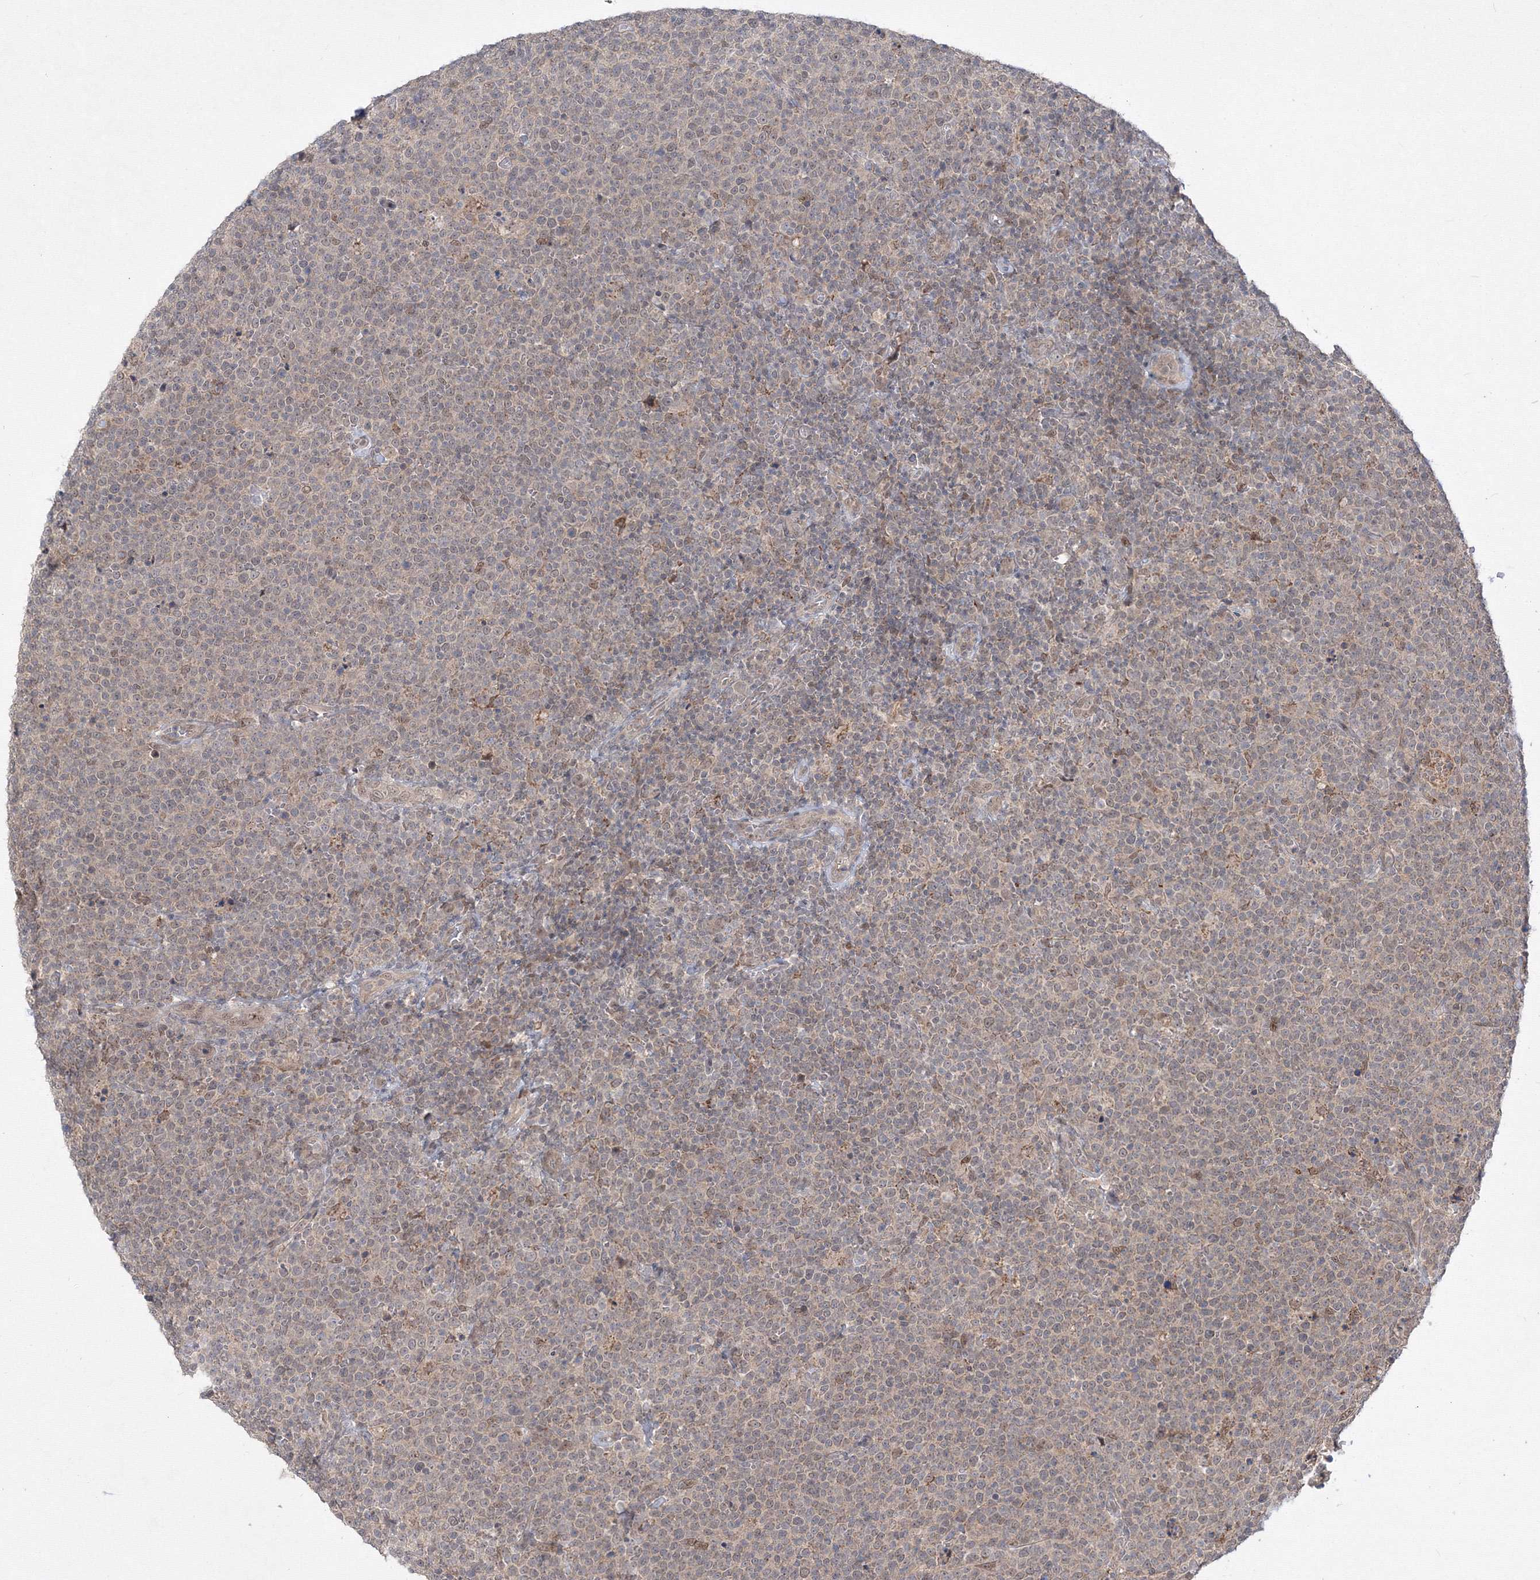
{"staining": {"intensity": "negative", "quantity": "none", "location": "none"}, "tissue": "lymphoma", "cell_type": "Tumor cells", "image_type": "cancer", "snomed": [{"axis": "morphology", "description": "Malignant lymphoma, non-Hodgkin's type, High grade"}, {"axis": "topography", "description": "Lymph node"}], "caption": "This is an immunohistochemistry (IHC) histopathology image of human lymphoma. There is no expression in tumor cells.", "gene": "COPS4", "patient": {"sex": "male", "age": 61}}